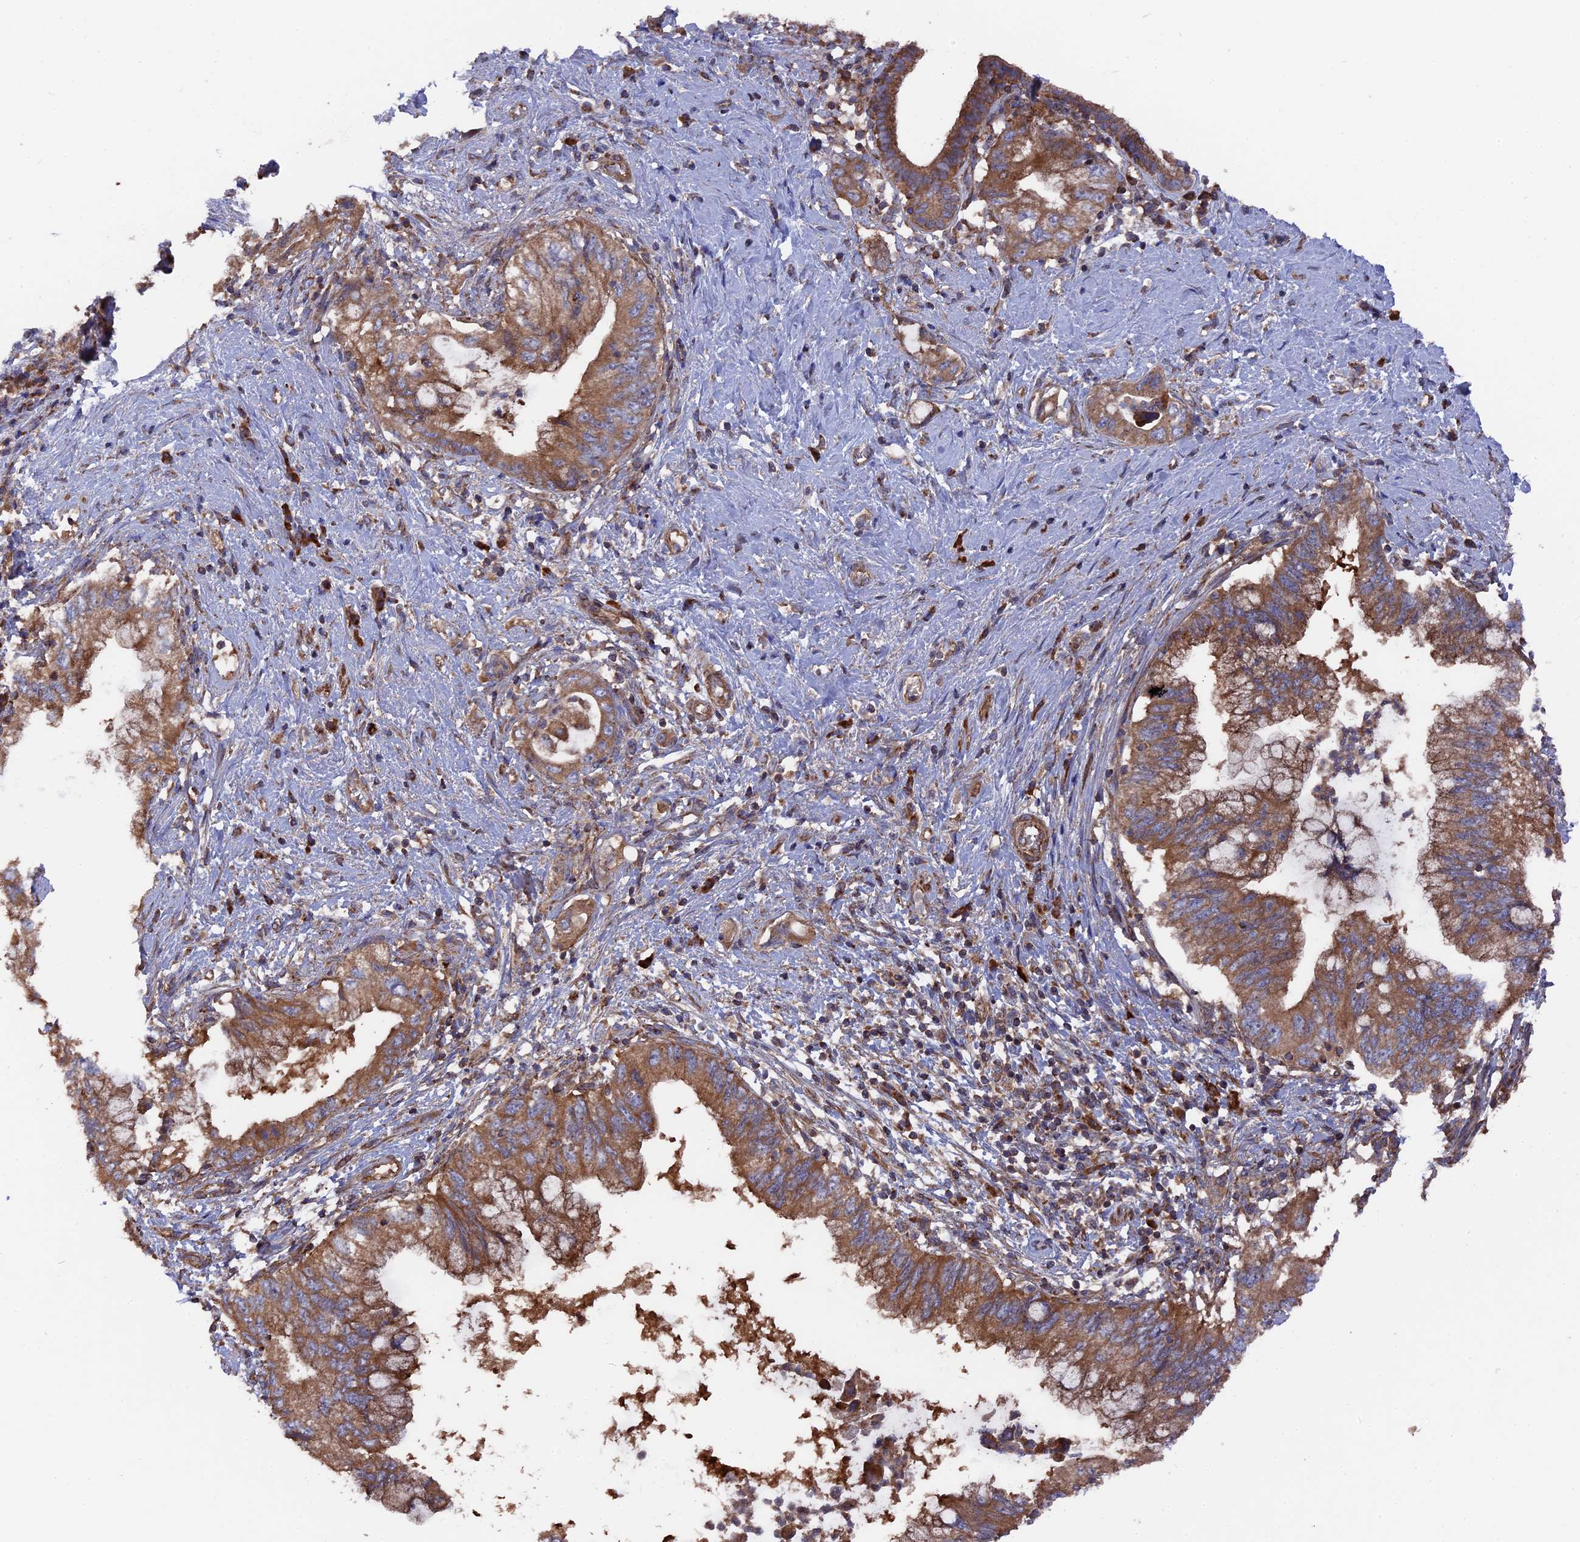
{"staining": {"intensity": "moderate", "quantity": ">75%", "location": "cytoplasmic/membranous"}, "tissue": "pancreatic cancer", "cell_type": "Tumor cells", "image_type": "cancer", "snomed": [{"axis": "morphology", "description": "Adenocarcinoma, NOS"}, {"axis": "topography", "description": "Pancreas"}], "caption": "Immunohistochemistry (IHC) of pancreatic cancer exhibits medium levels of moderate cytoplasmic/membranous expression in approximately >75% of tumor cells.", "gene": "TELO2", "patient": {"sex": "female", "age": 73}}